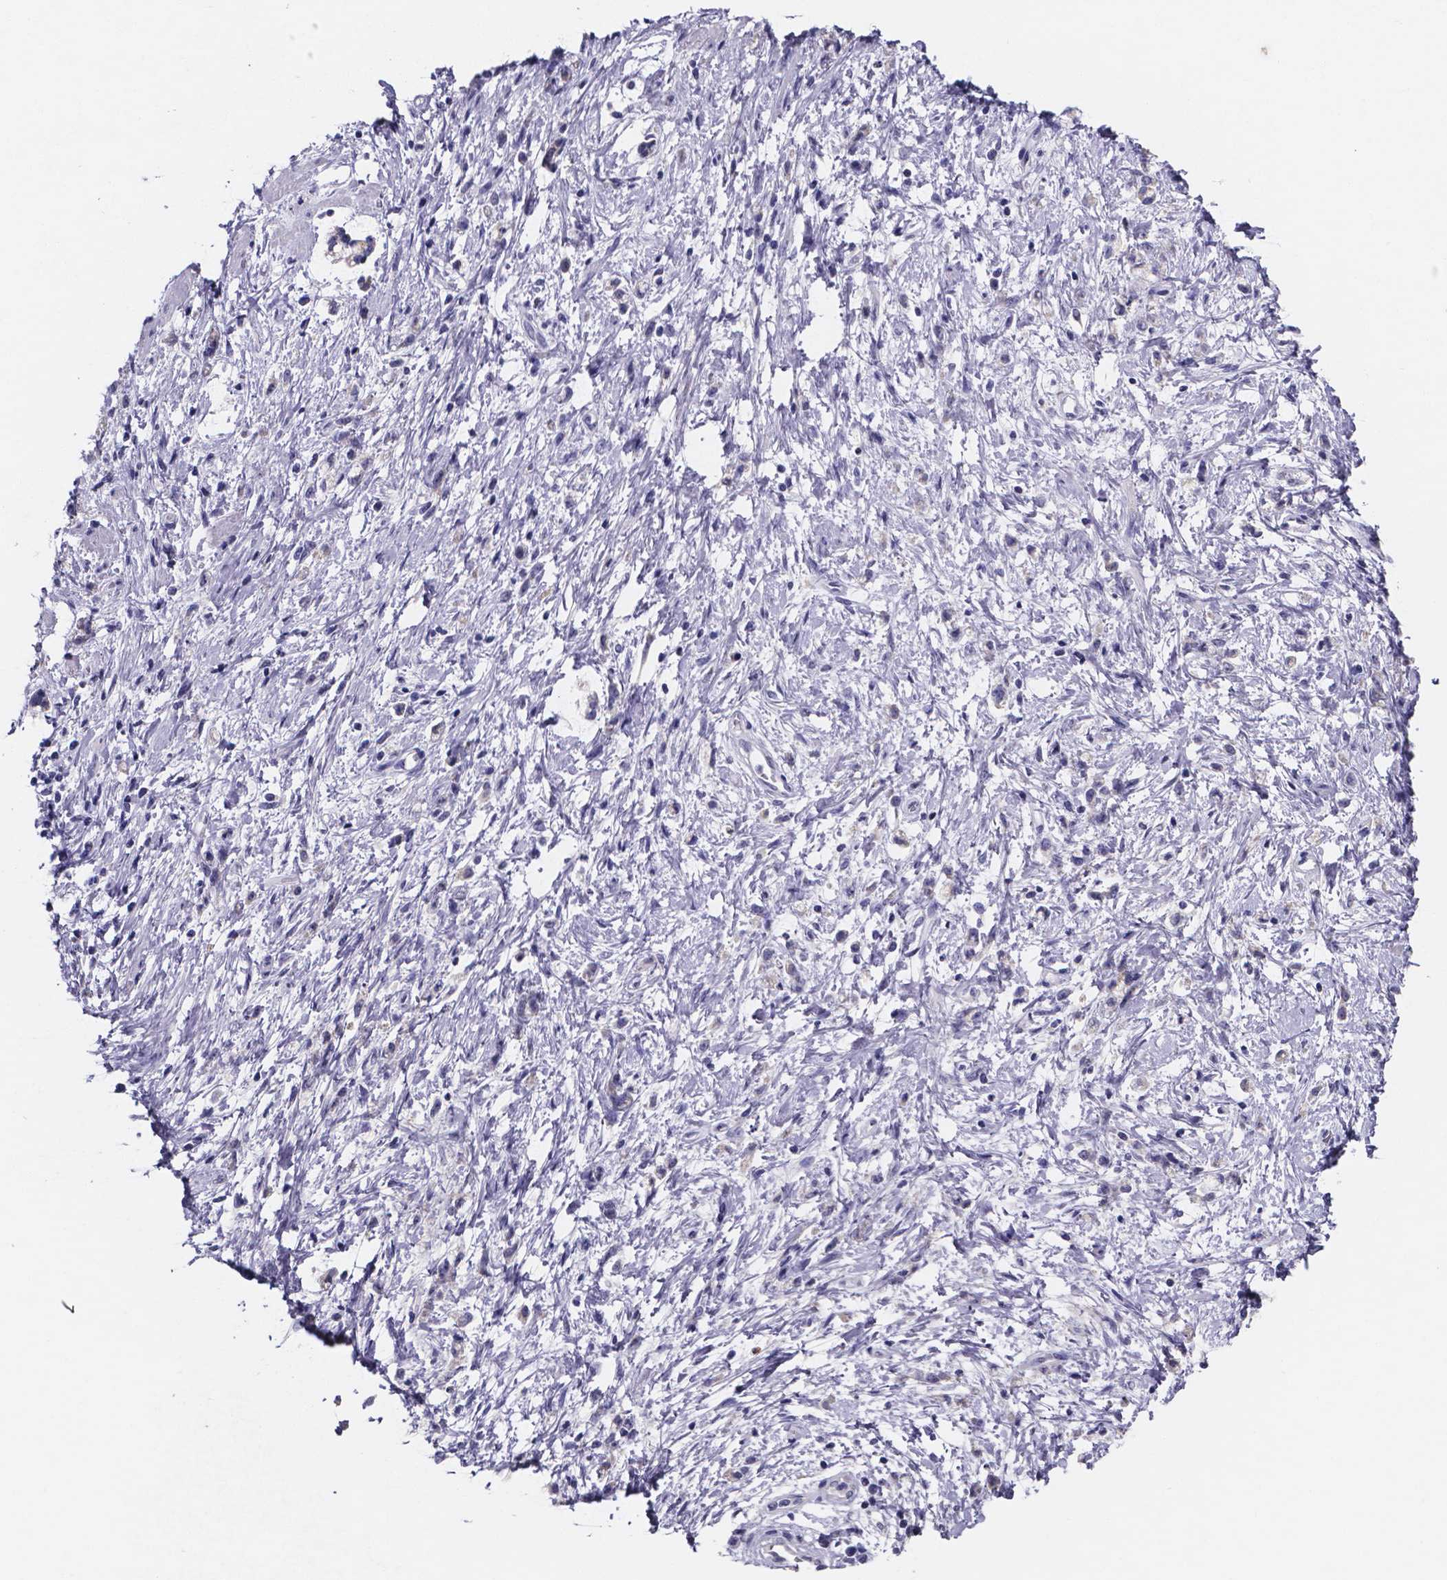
{"staining": {"intensity": "negative", "quantity": "none", "location": "none"}, "tissue": "stomach cancer", "cell_type": "Tumor cells", "image_type": "cancer", "snomed": [{"axis": "morphology", "description": "Adenocarcinoma, NOS"}, {"axis": "topography", "description": "Stomach"}], "caption": "High power microscopy micrograph of an IHC photomicrograph of stomach cancer (adenocarcinoma), revealing no significant positivity in tumor cells.", "gene": "PAH", "patient": {"sex": "female", "age": 60}}